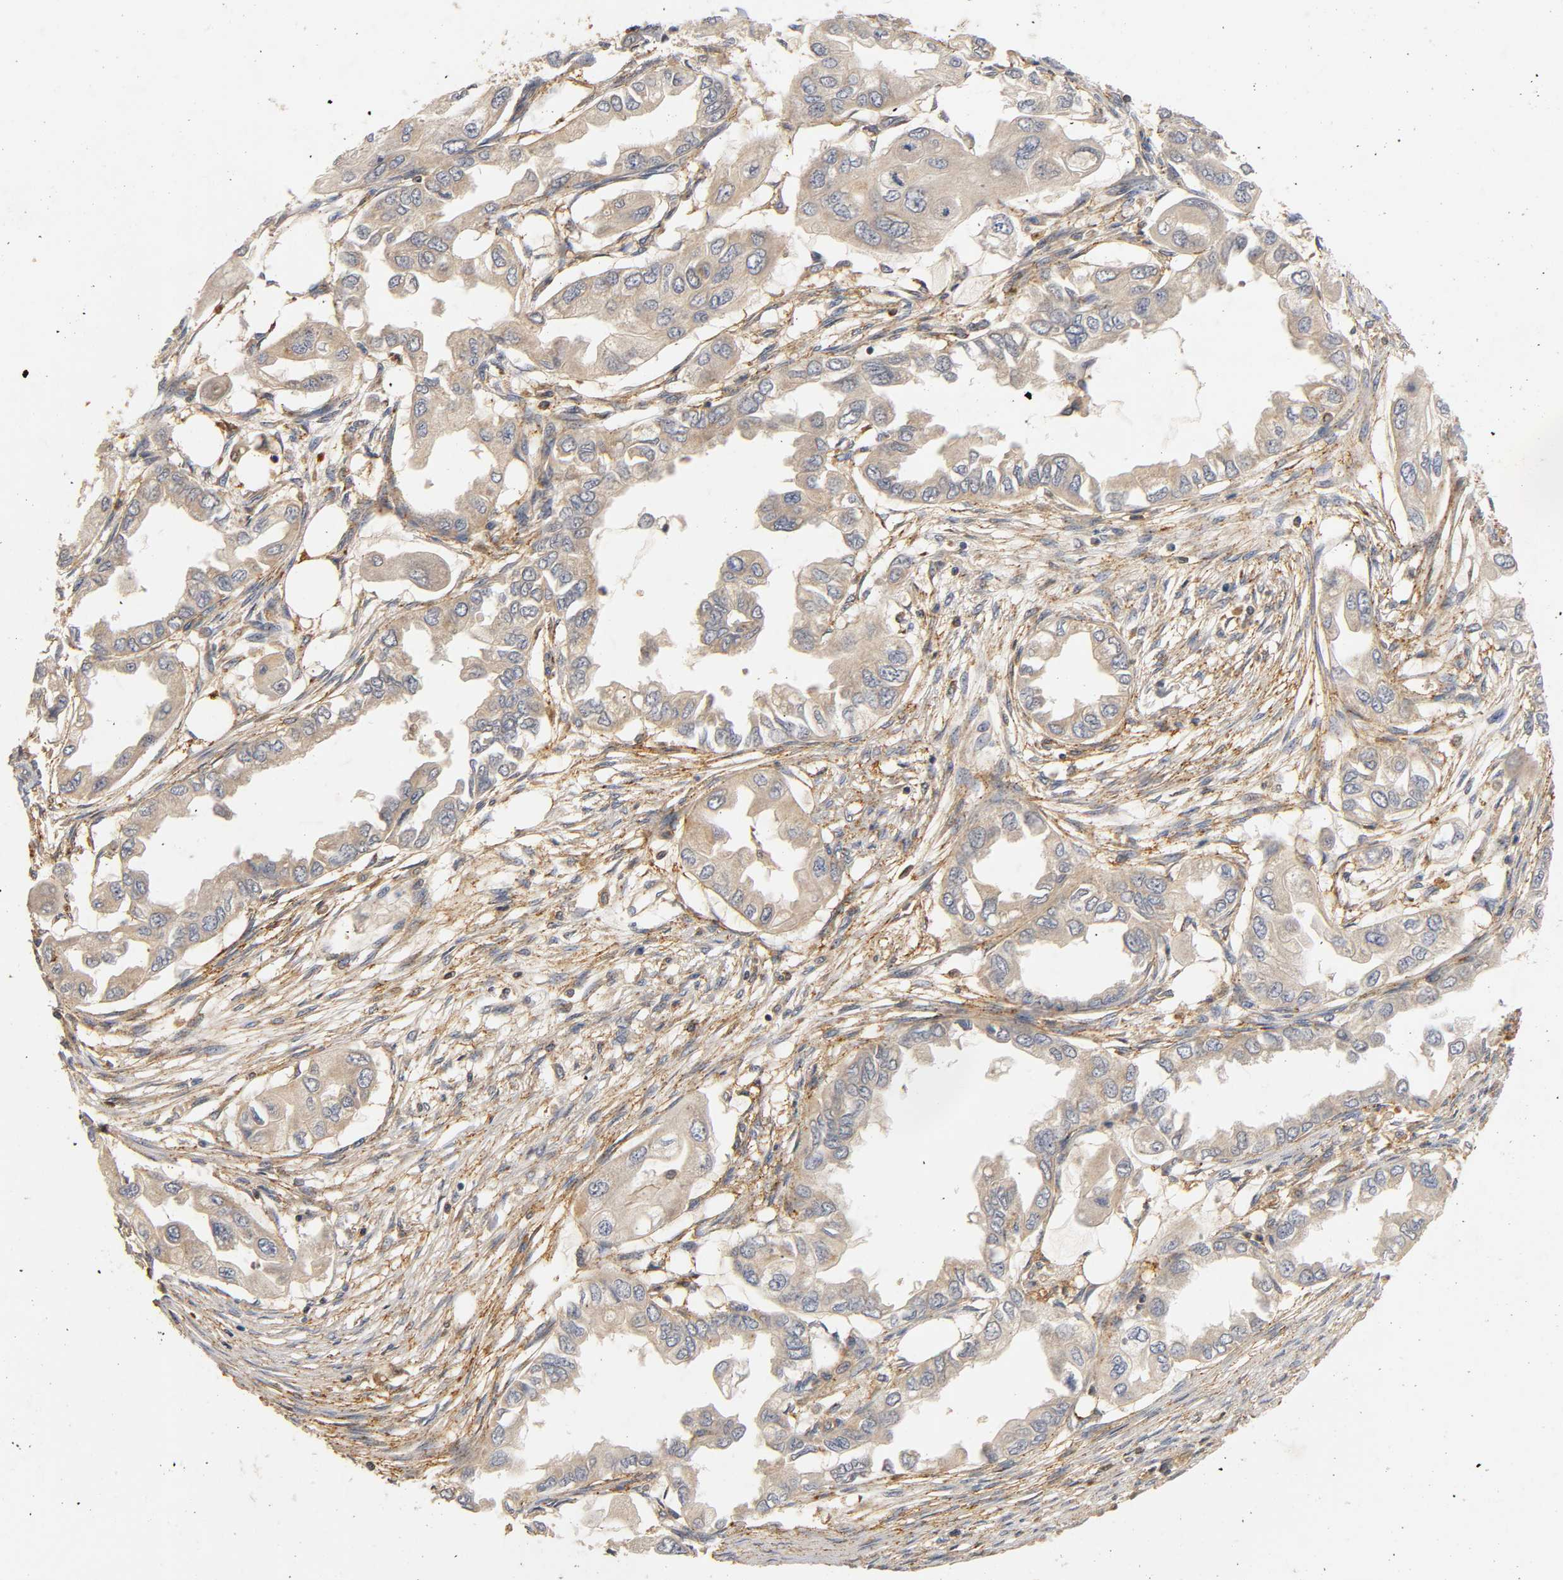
{"staining": {"intensity": "weak", "quantity": ">75%", "location": "cytoplasmic/membranous"}, "tissue": "endometrial cancer", "cell_type": "Tumor cells", "image_type": "cancer", "snomed": [{"axis": "morphology", "description": "Adenocarcinoma, NOS"}, {"axis": "topography", "description": "Endometrium"}], "caption": "Protein expression analysis of human endometrial adenocarcinoma reveals weak cytoplasmic/membranous positivity in about >75% of tumor cells.", "gene": "SCAP", "patient": {"sex": "female", "age": 67}}